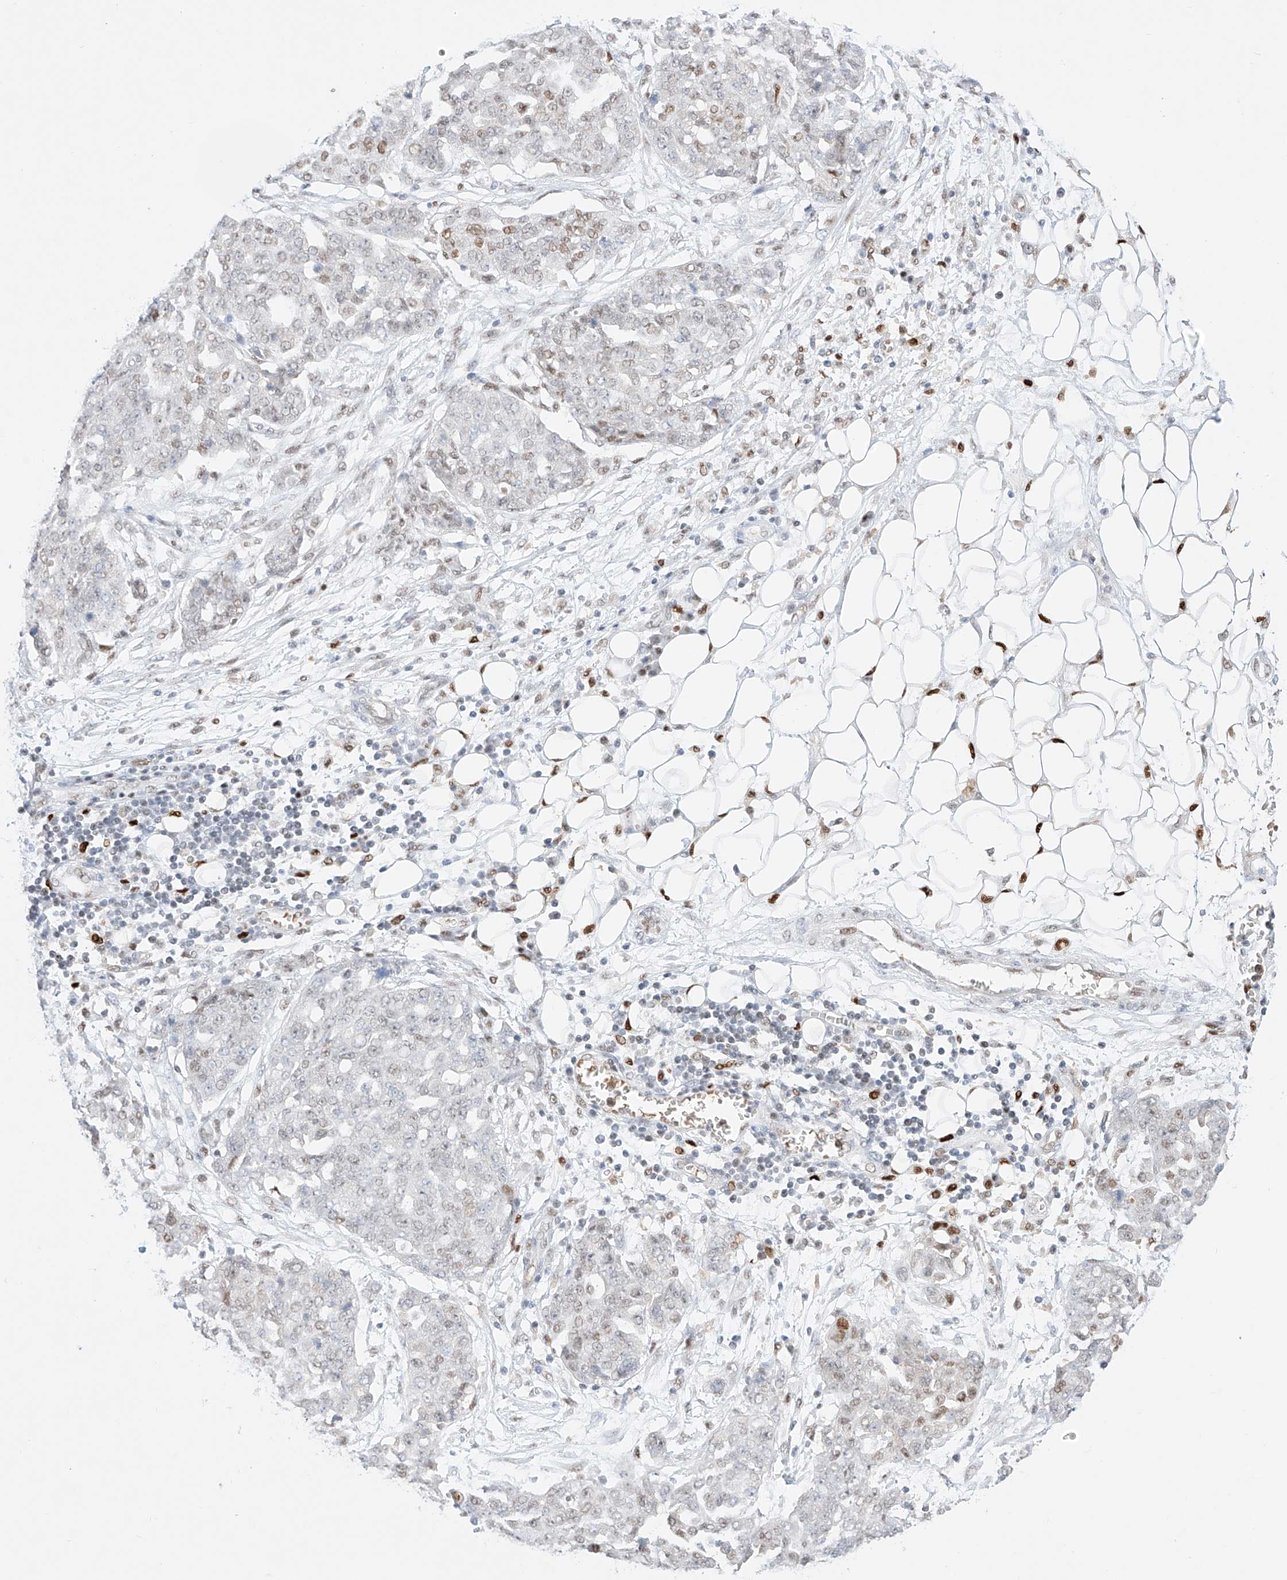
{"staining": {"intensity": "moderate", "quantity": "<25%", "location": "nuclear"}, "tissue": "ovarian cancer", "cell_type": "Tumor cells", "image_type": "cancer", "snomed": [{"axis": "morphology", "description": "Cystadenocarcinoma, serous, NOS"}, {"axis": "topography", "description": "Soft tissue"}, {"axis": "topography", "description": "Ovary"}], "caption": "Ovarian cancer (serous cystadenocarcinoma) was stained to show a protein in brown. There is low levels of moderate nuclear expression in about <25% of tumor cells. Nuclei are stained in blue.", "gene": "APIP", "patient": {"sex": "female", "age": 57}}